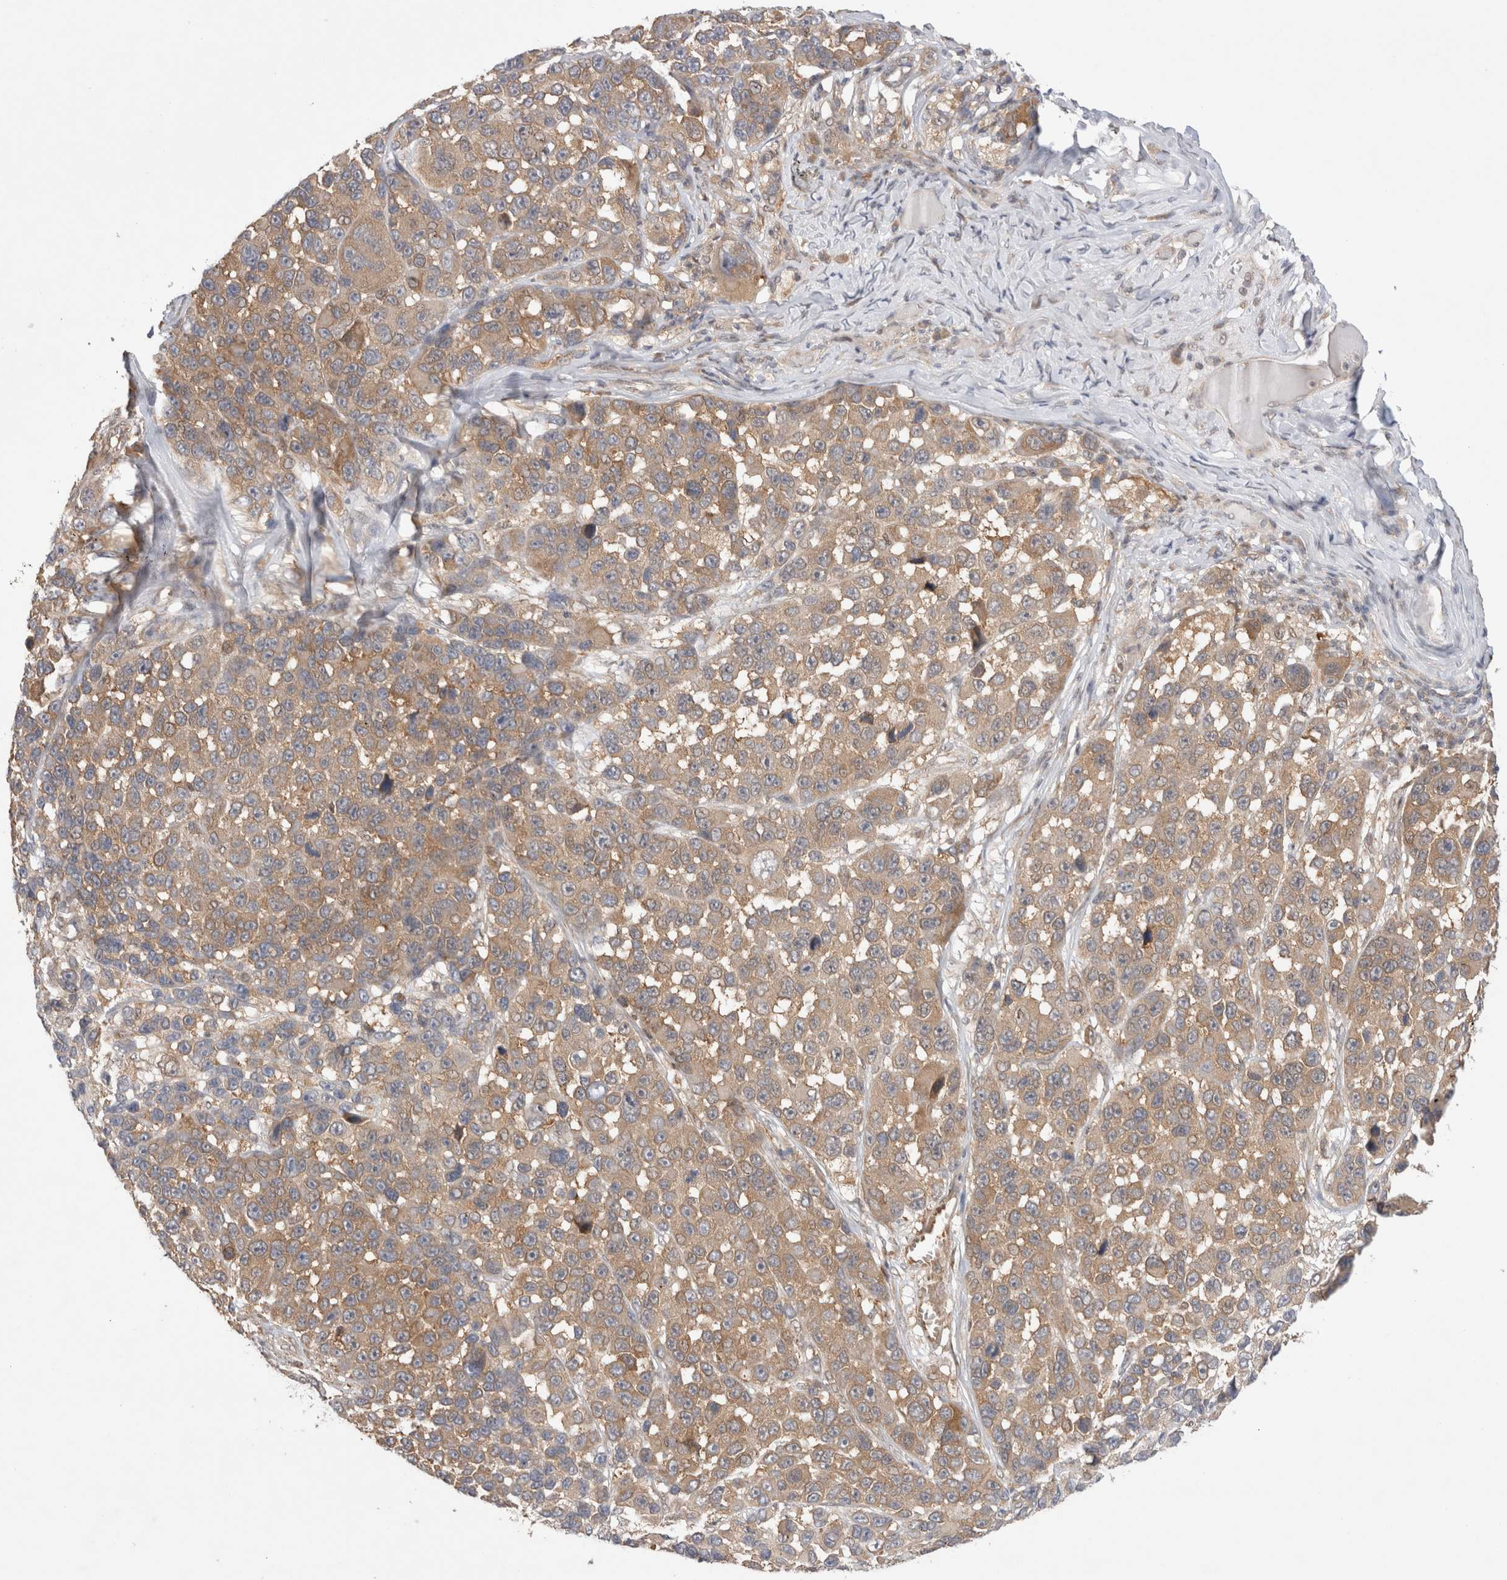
{"staining": {"intensity": "weak", "quantity": ">75%", "location": "cytoplasmic/membranous"}, "tissue": "melanoma", "cell_type": "Tumor cells", "image_type": "cancer", "snomed": [{"axis": "morphology", "description": "Malignant melanoma, NOS"}, {"axis": "topography", "description": "Skin"}], "caption": "Malignant melanoma stained for a protein (brown) exhibits weak cytoplasmic/membranous positive positivity in about >75% of tumor cells.", "gene": "EIF3E", "patient": {"sex": "male", "age": 53}}